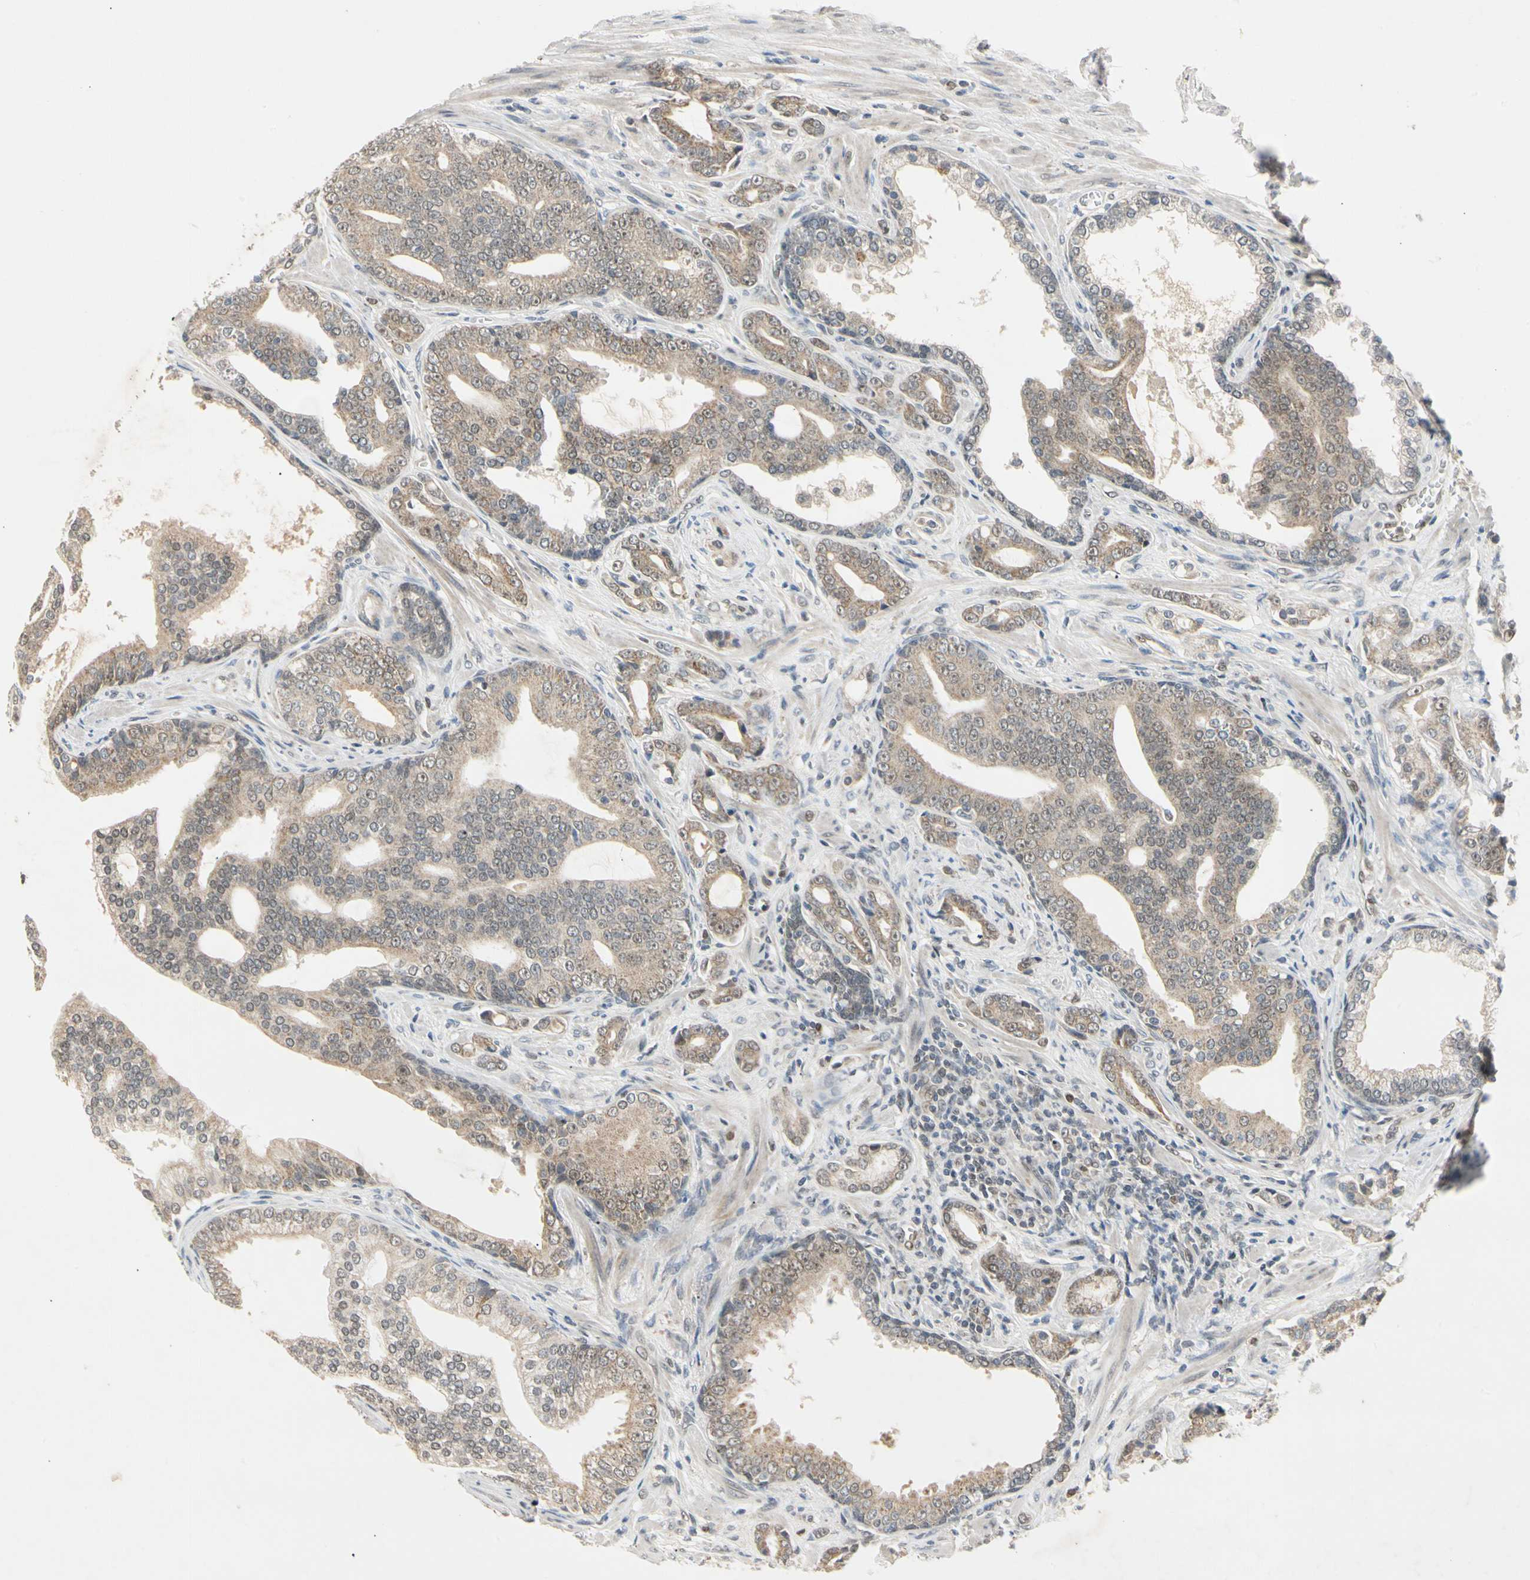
{"staining": {"intensity": "weak", "quantity": ">75%", "location": "cytoplasmic/membranous"}, "tissue": "prostate cancer", "cell_type": "Tumor cells", "image_type": "cancer", "snomed": [{"axis": "morphology", "description": "Adenocarcinoma, Low grade"}, {"axis": "topography", "description": "Prostate"}], "caption": "A brown stain shows weak cytoplasmic/membranous expression of a protein in human prostate cancer tumor cells. (DAB (3,3'-diaminobenzidine) IHC, brown staining for protein, blue staining for nuclei).", "gene": "RIOX2", "patient": {"sex": "male", "age": 58}}